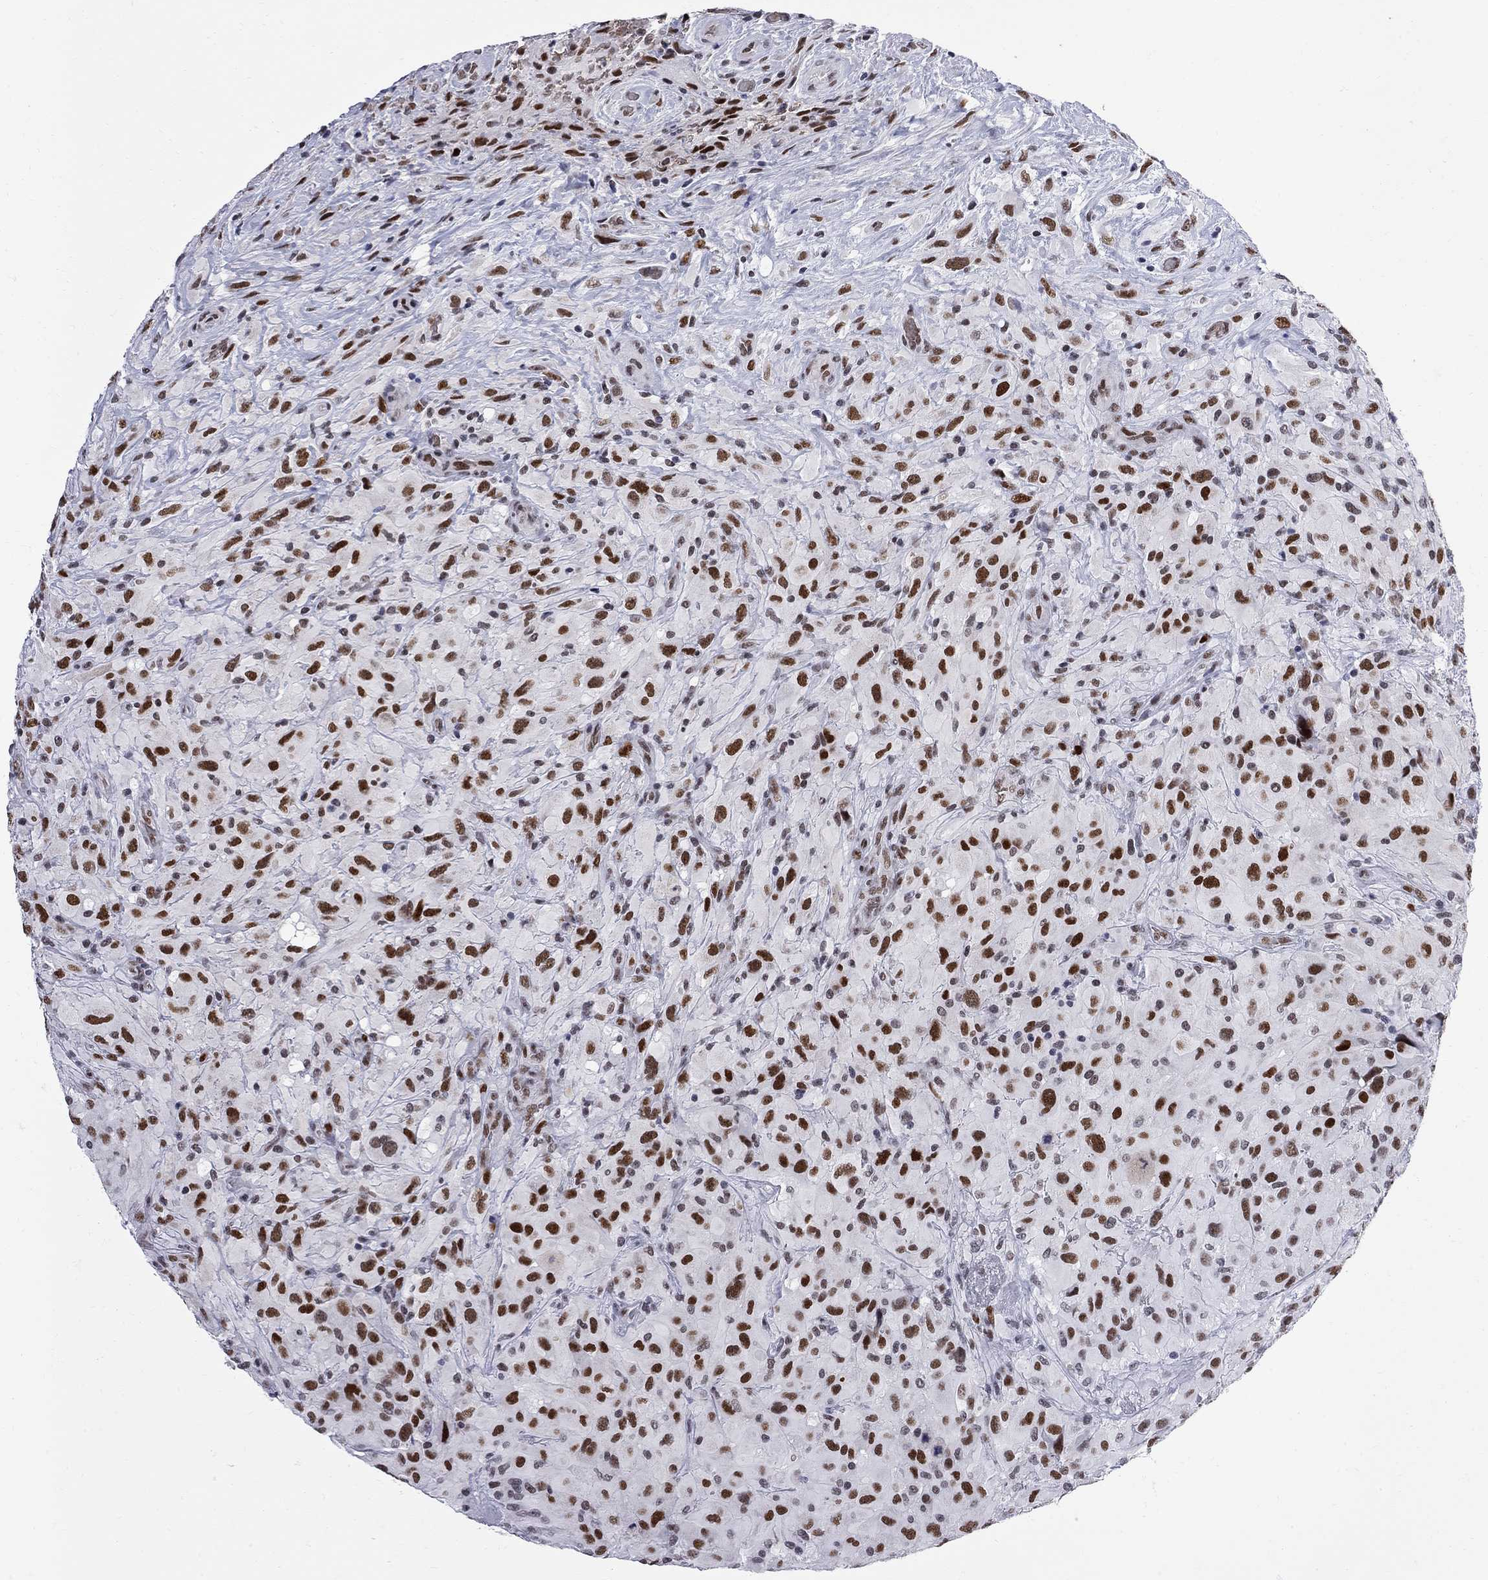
{"staining": {"intensity": "strong", "quantity": ">75%", "location": "nuclear"}, "tissue": "glioma", "cell_type": "Tumor cells", "image_type": "cancer", "snomed": [{"axis": "morphology", "description": "Glioma, malignant, High grade"}, {"axis": "topography", "description": "Cerebral cortex"}], "caption": "Protein expression analysis of human glioma reveals strong nuclear positivity in about >75% of tumor cells. (IHC, brightfield microscopy, high magnification).", "gene": "ZBTB47", "patient": {"sex": "male", "age": 35}}